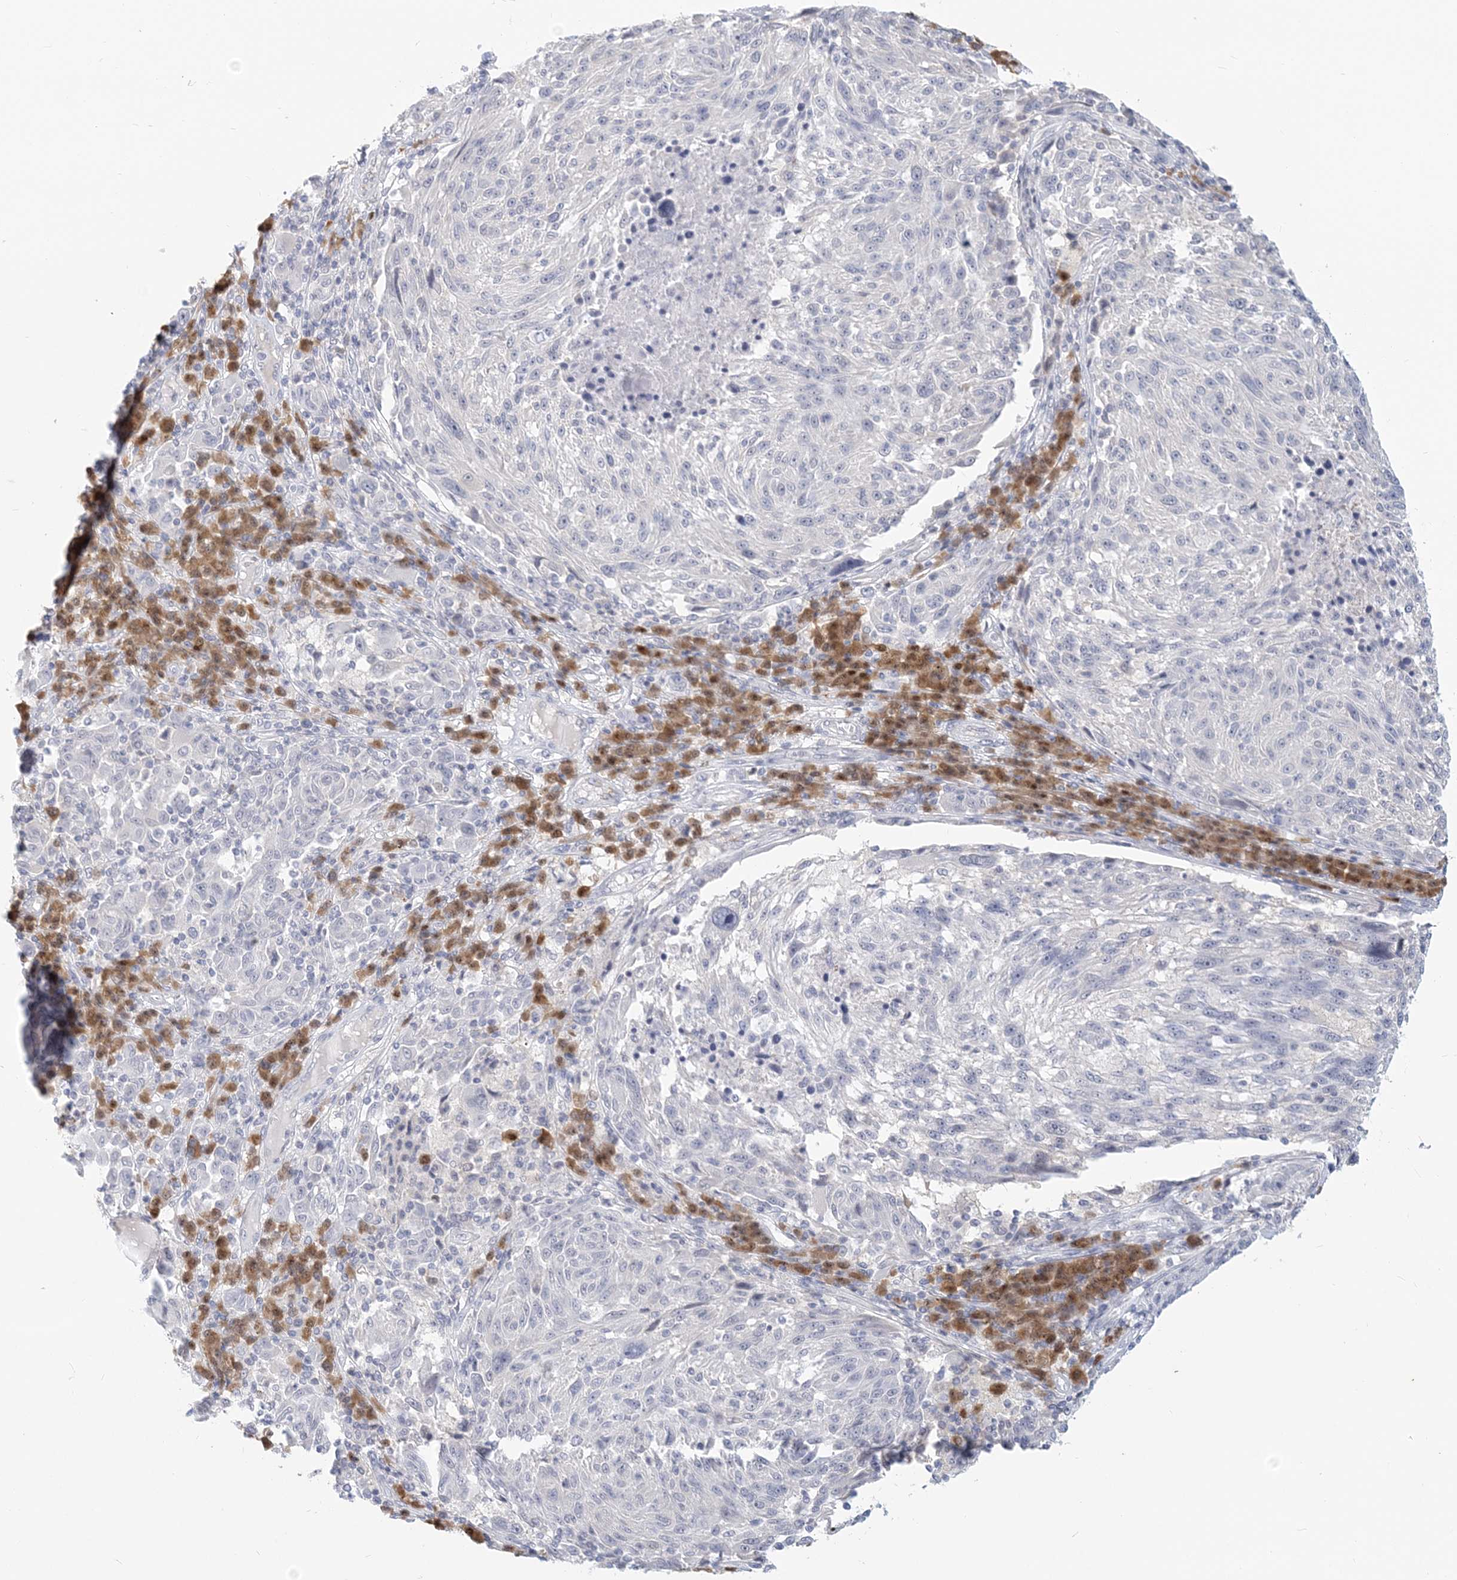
{"staining": {"intensity": "negative", "quantity": "none", "location": "none"}, "tissue": "melanoma", "cell_type": "Tumor cells", "image_type": "cancer", "snomed": [{"axis": "morphology", "description": "Malignant melanoma, NOS"}, {"axis": "topography", "description": "Skin"}], "caption": "Tumor cells are negative for protein expression in human melanoma. (DAB (3,3'-diaminobenzidine) immunohistochemistry (IHC) visualized using brightfield microscopy, high magnification).", "gene": "GMPPA", "patient": {"sex": "male", "age": 53}}